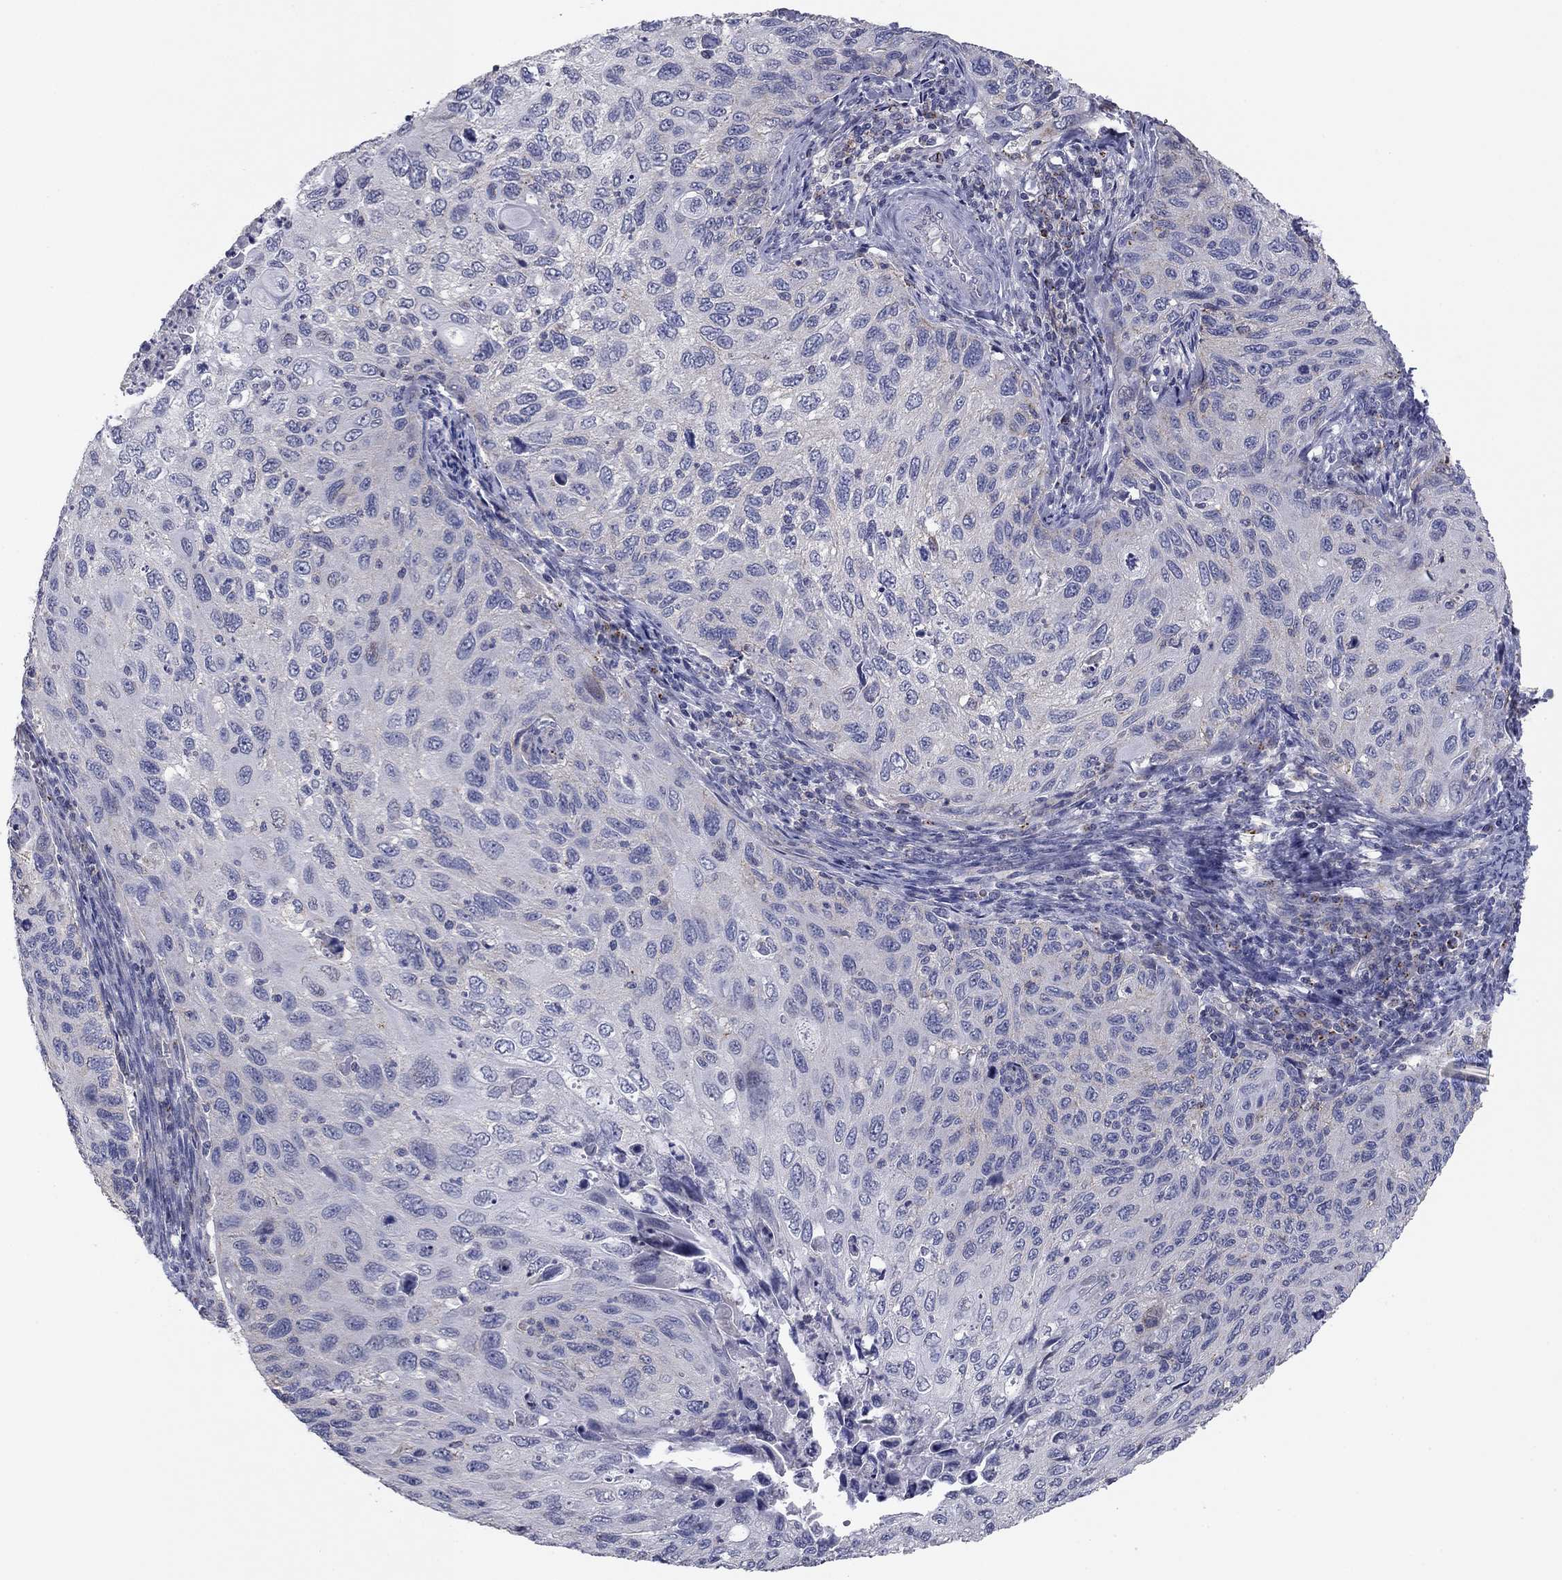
{"staining": {"intensity": "negative", "quantity": "none", "location": "none"}, "tissue": "cervical cancer", "cell_type": "Tumor cells", "image_type": "cancer", "snomed": [{"axis": "morphology", "description": "Squamous cell carcinoma, NOS"}, {"axis": "topography", "description": "Cervix"}], "caption": "An image of cervical cancer stained for a protein shows no brown staining in tumor cells.", "gene": "SEPTIN3", "patient": {"sex": "female", "age": 70}}